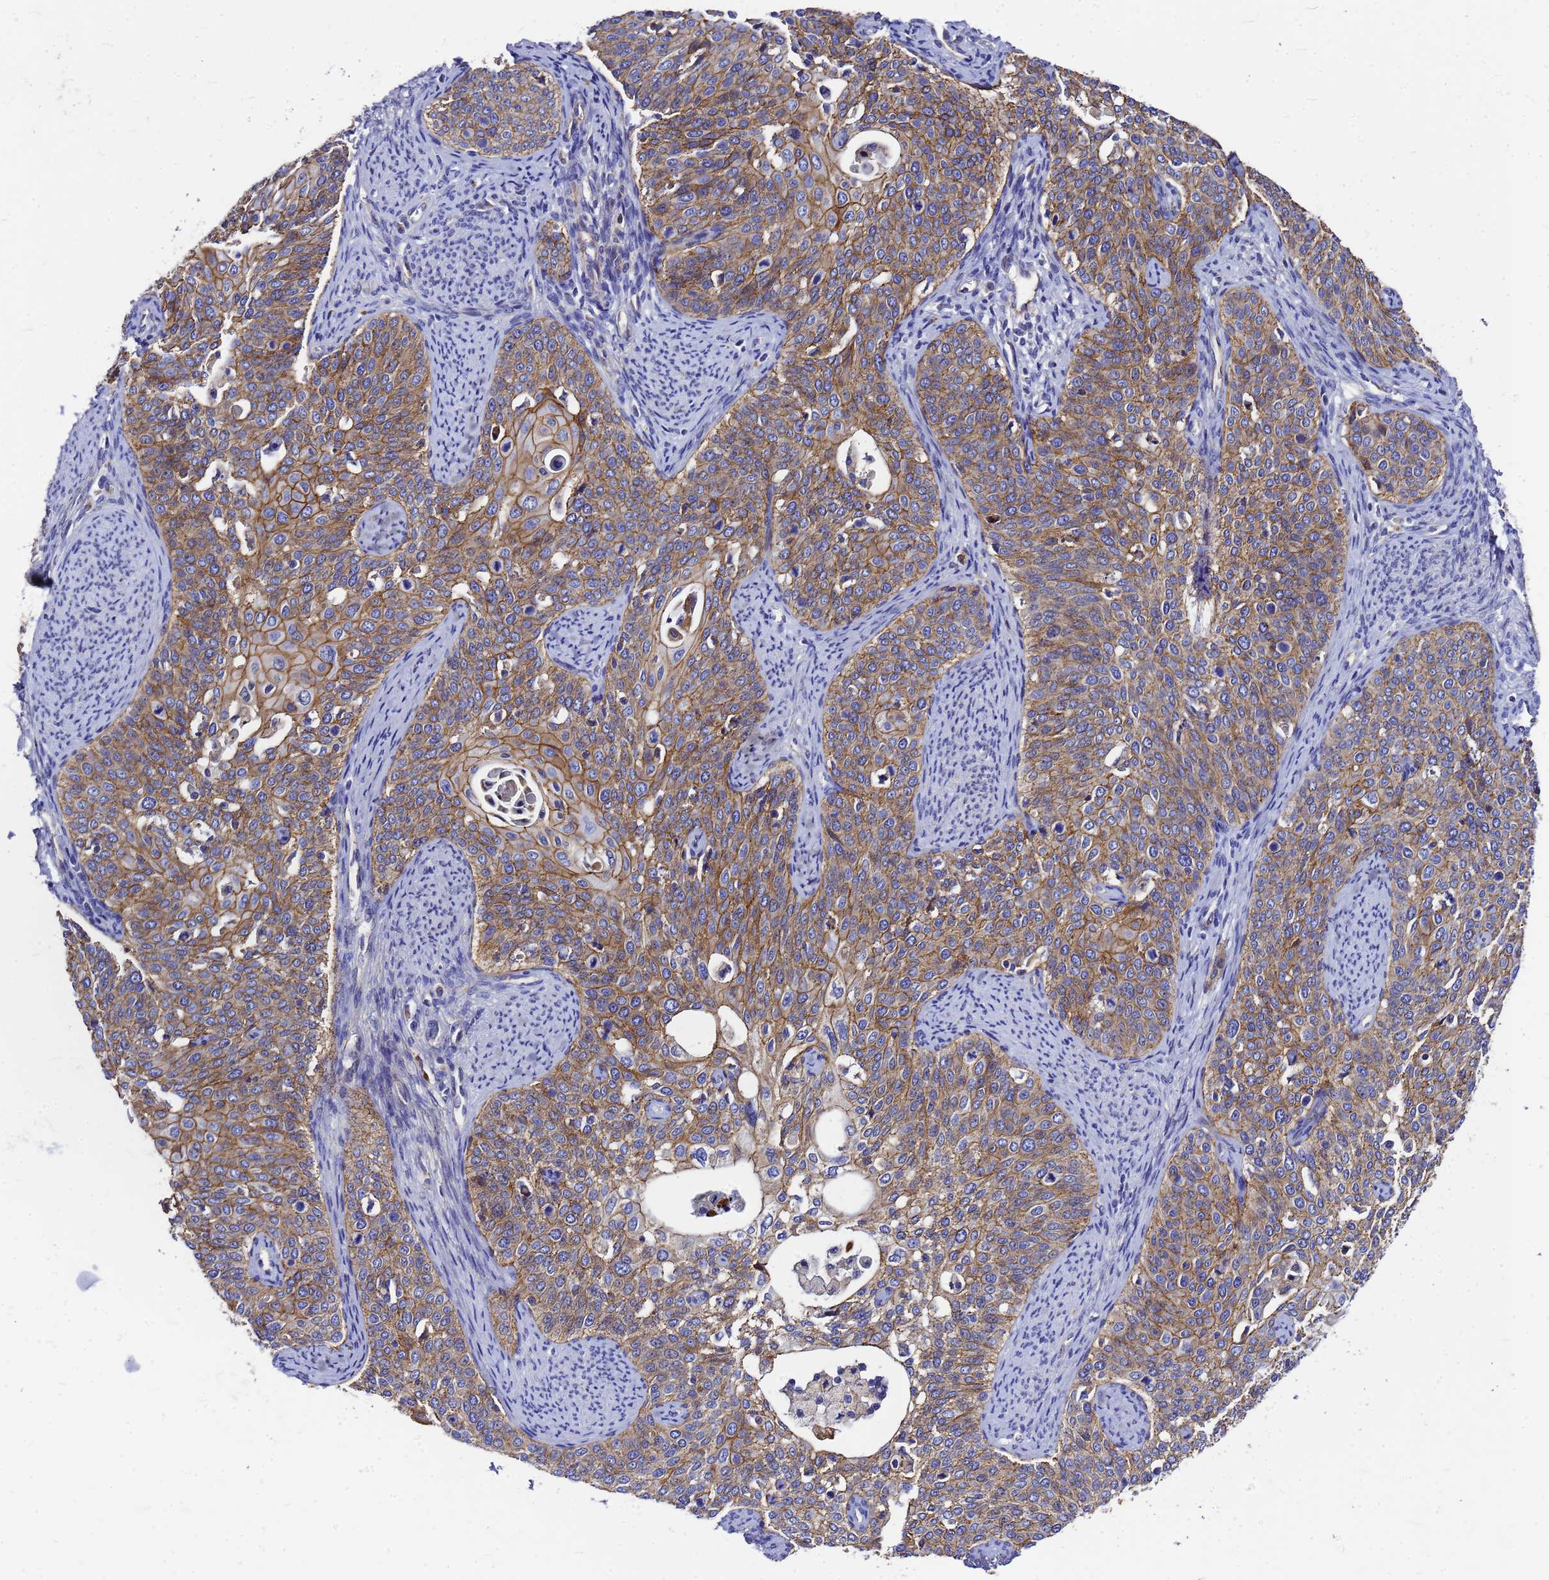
{"staining": {"intensity": "moderate", "quantity": ">75%", "location": "cytoplasmic/membranous"}, "tissue": "cervical cancer", "cell_type": "Tumor cells", "image_type": "cancer", "snomed": [{"axis": "morphology", "description": "Squamous cell carcinoma, NOS"}, {"axis": "topography", "description": "Cervix"}], "caption": "Human cervical squamous cell carcinoma stained for a protein (brown) displays moderate cytoplasmic/membranous positive positivity in approximately >75% of tumor cells.", "gene": "FBXW5", "patient": {"sex": "female", "age": 44}}